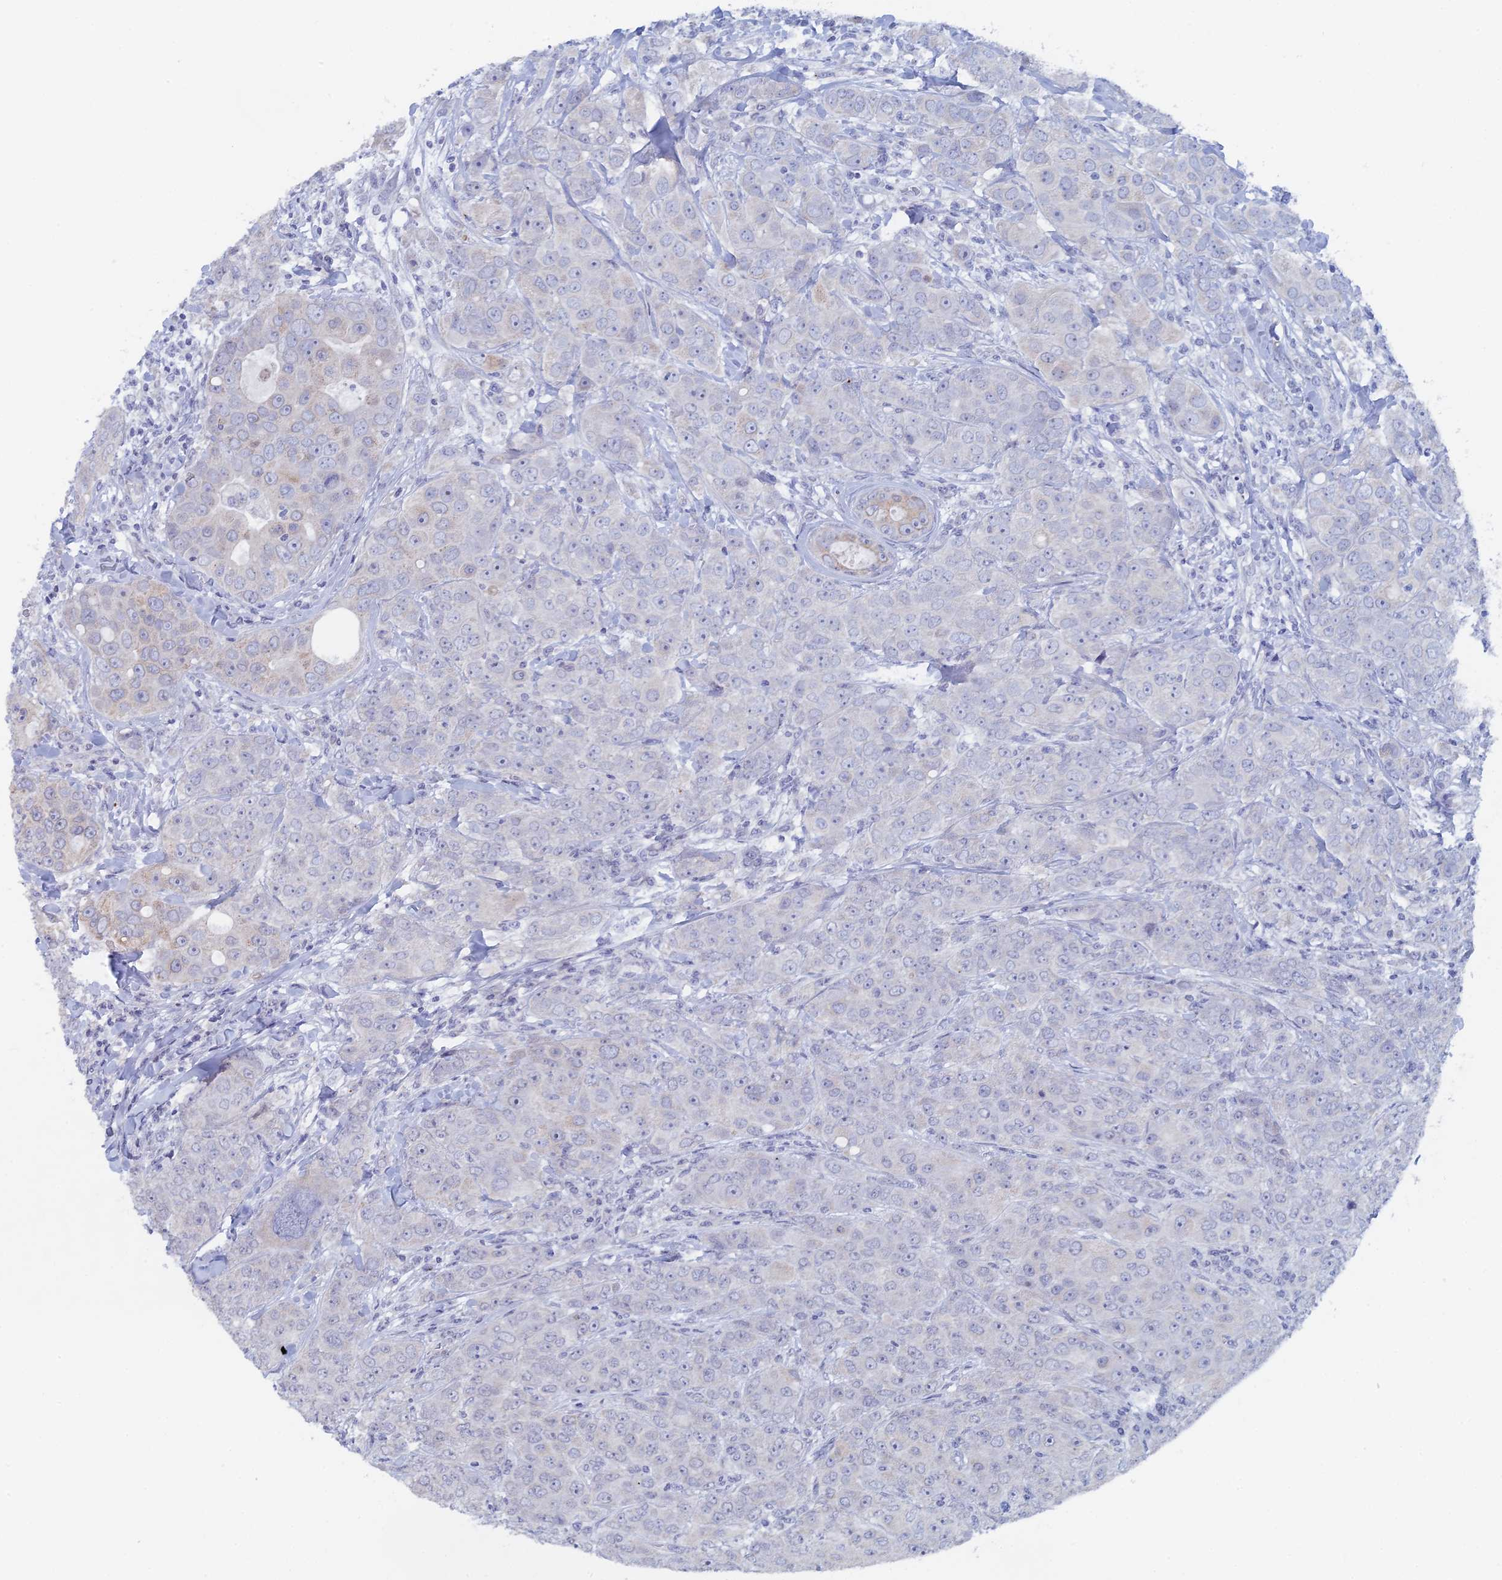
{"staining": {"intensity": "negative", "quantity": "none", "location": "none"}, "tissue": "breast cancer", "cell_type": "Tumor cells", "image_type": "cancer", "snomed": [{"axis": "morphology", "description": "Duct carcinoma"}, {"axis": "topography", "description": "Breast"}], "caption": "Breast infiltrating ductal carcinoma stained for a protein using immunohistochemistry (IHC) exhibits no expression tumor cells.", "gene": "GMNC", "patient": {"sex": "female", "age": 43}}